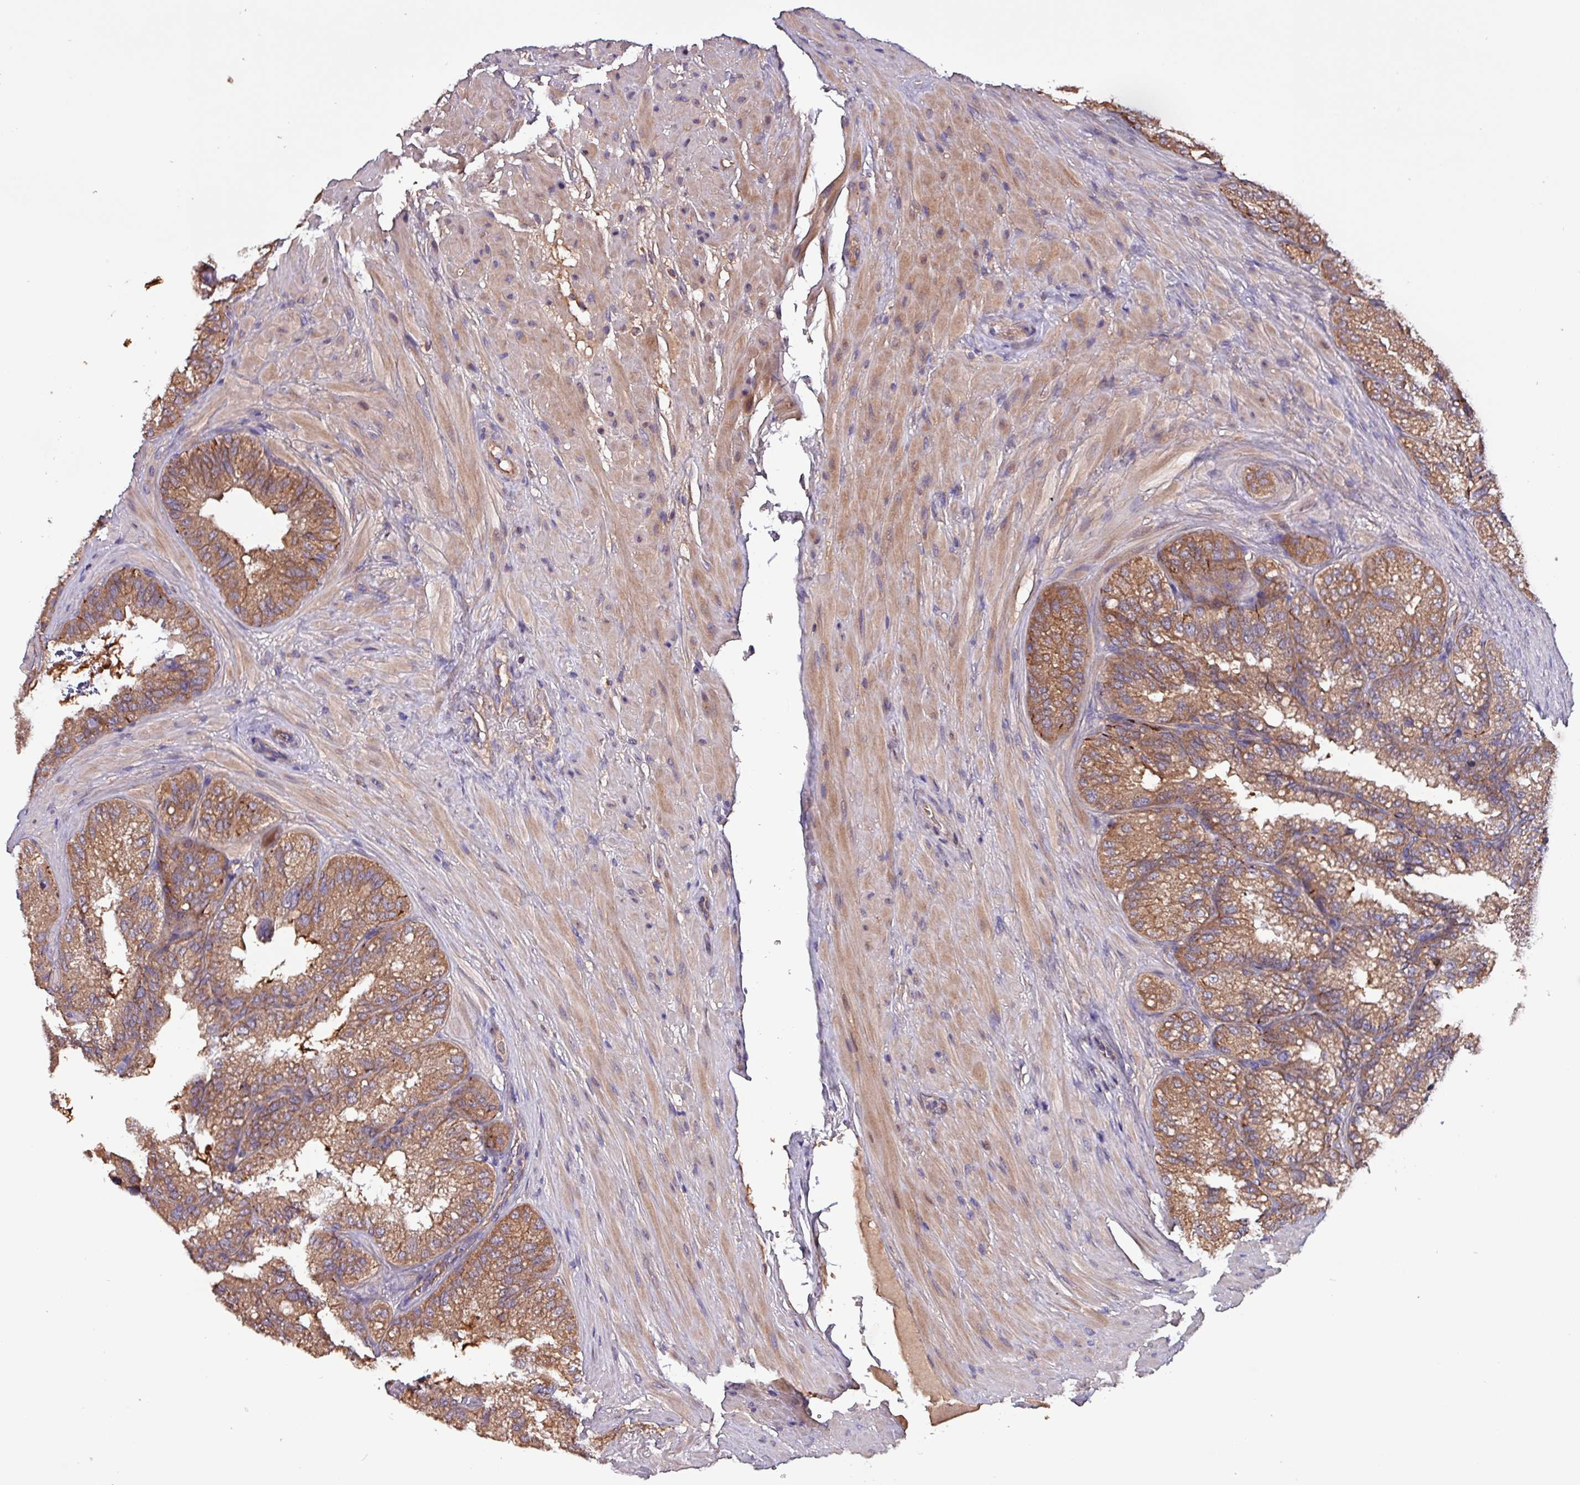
{"staining": {"intensity": "moderate", "quantity": ">75%", "location": "cytoplasmic/membranous"}, "tissue": "seminal vesicle", "cell_type": "Glandular cells", "image_type": "normal", "snomed": [{"axis": "morphology", "description": "Normal tissue, NOS"}, {"axis": "topography", "description": "Seminal veicle"}], "caption": "The immunohistochemical stain labels moderate cytoplasmic/membranous staining in glandular cells of benign seminal vesicle. The protein of interest is shown in brown color, while the nuclei are stained blue.", "gene": "PAFAH1B2", "patient": {"sex": "male", "age": 58}}